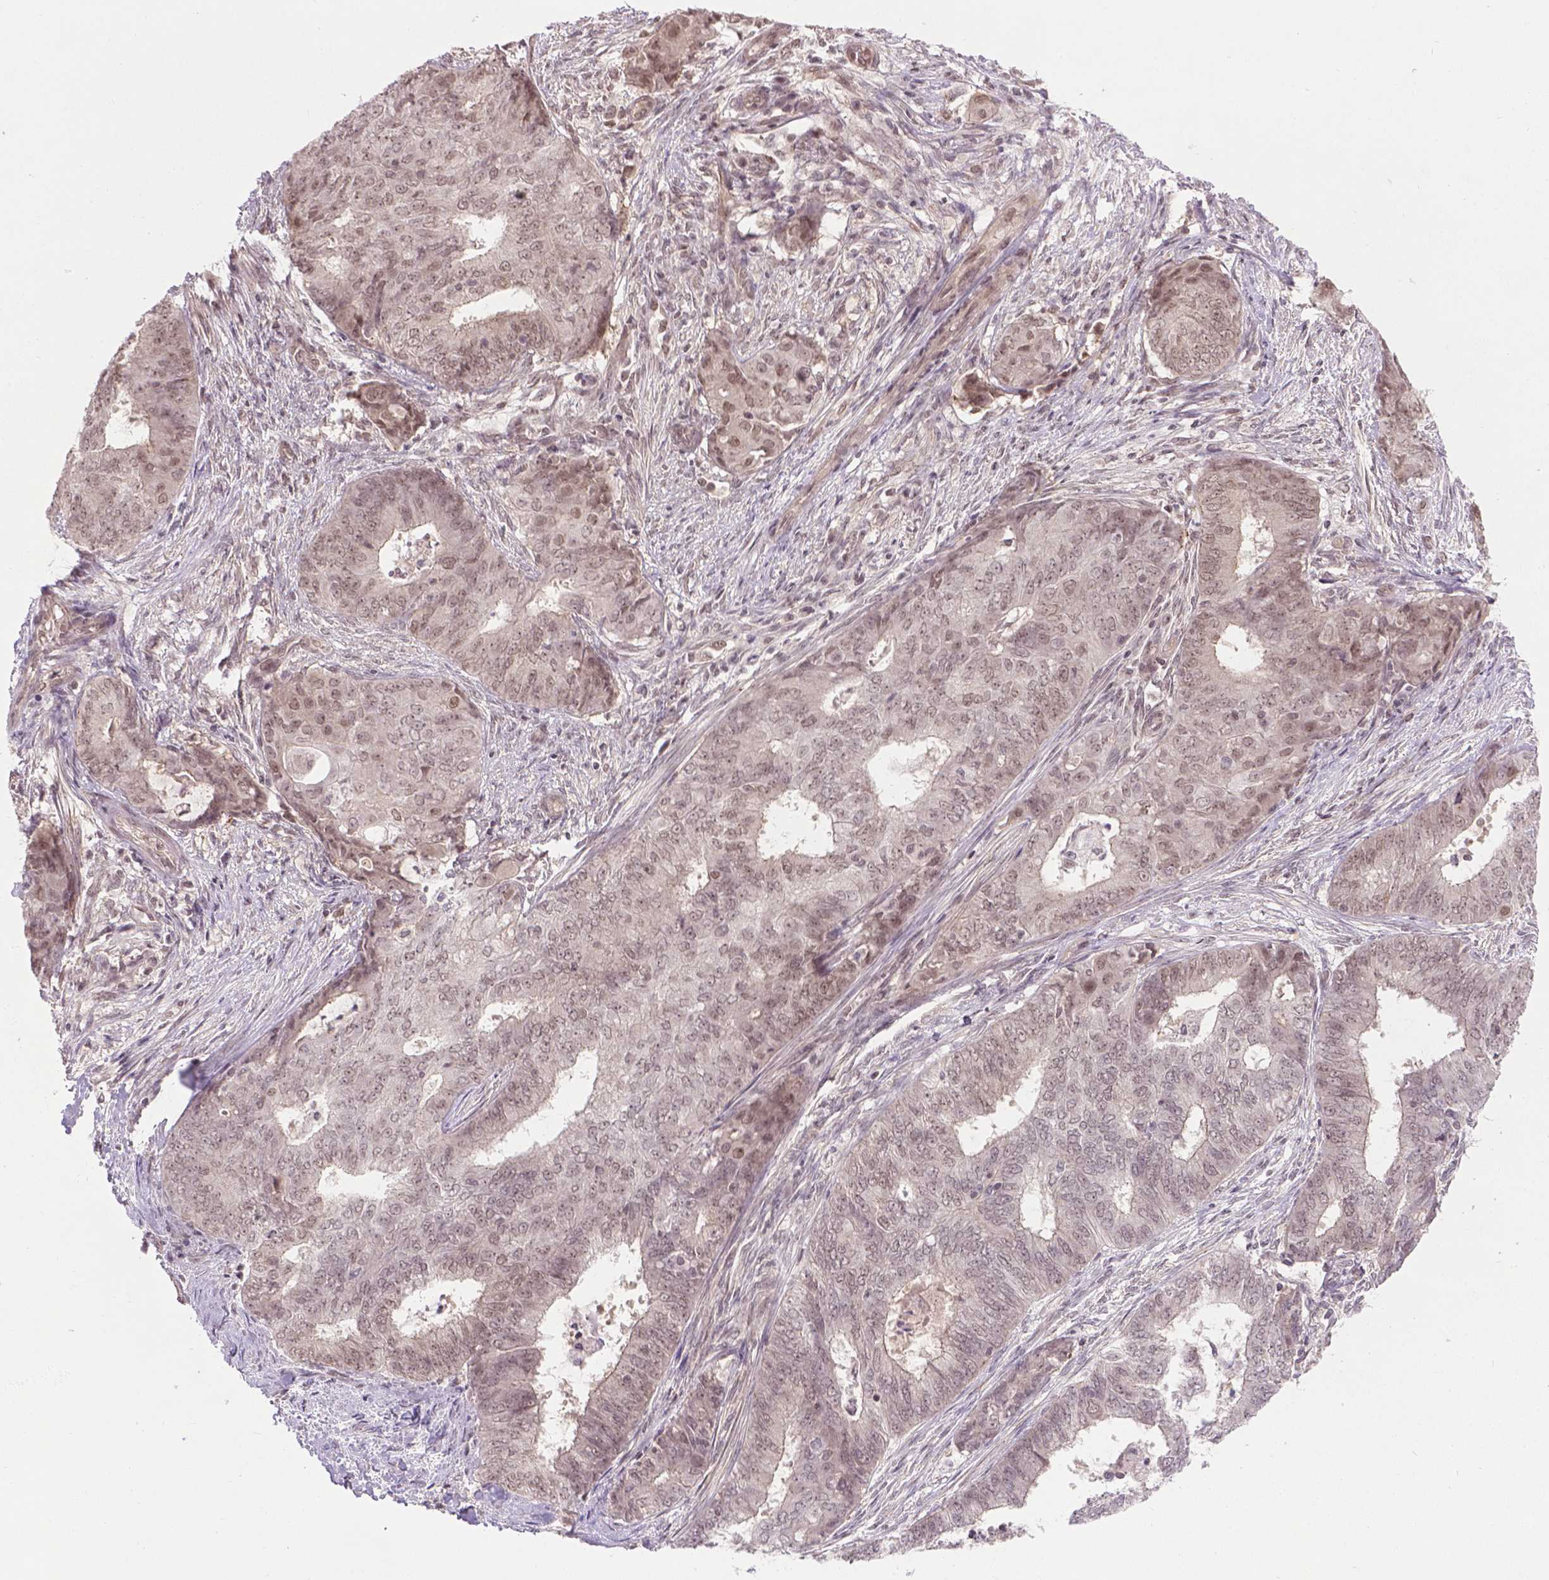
{"staining": {"intensity": "weak", "quantity": ">75%", "location": "nuclear"}, "tissue": "endometrial cancer", "cell_type": "Tumor cells", "image_type": "cancer", "snomed": [{"axis": "morphology", "description": "Adenocarcinoma, NOS"}, {"axis": "topography", "description": "Endometrium"}], "caption": "Immunohistochemical staining of adenocarcinoma (endometrial) demonstrates low levels of weak nuclear positivity in approximately >75% of tumor cells.", "gene": "ANKRD54", "patient": {"sex": "female", "age": 62}}